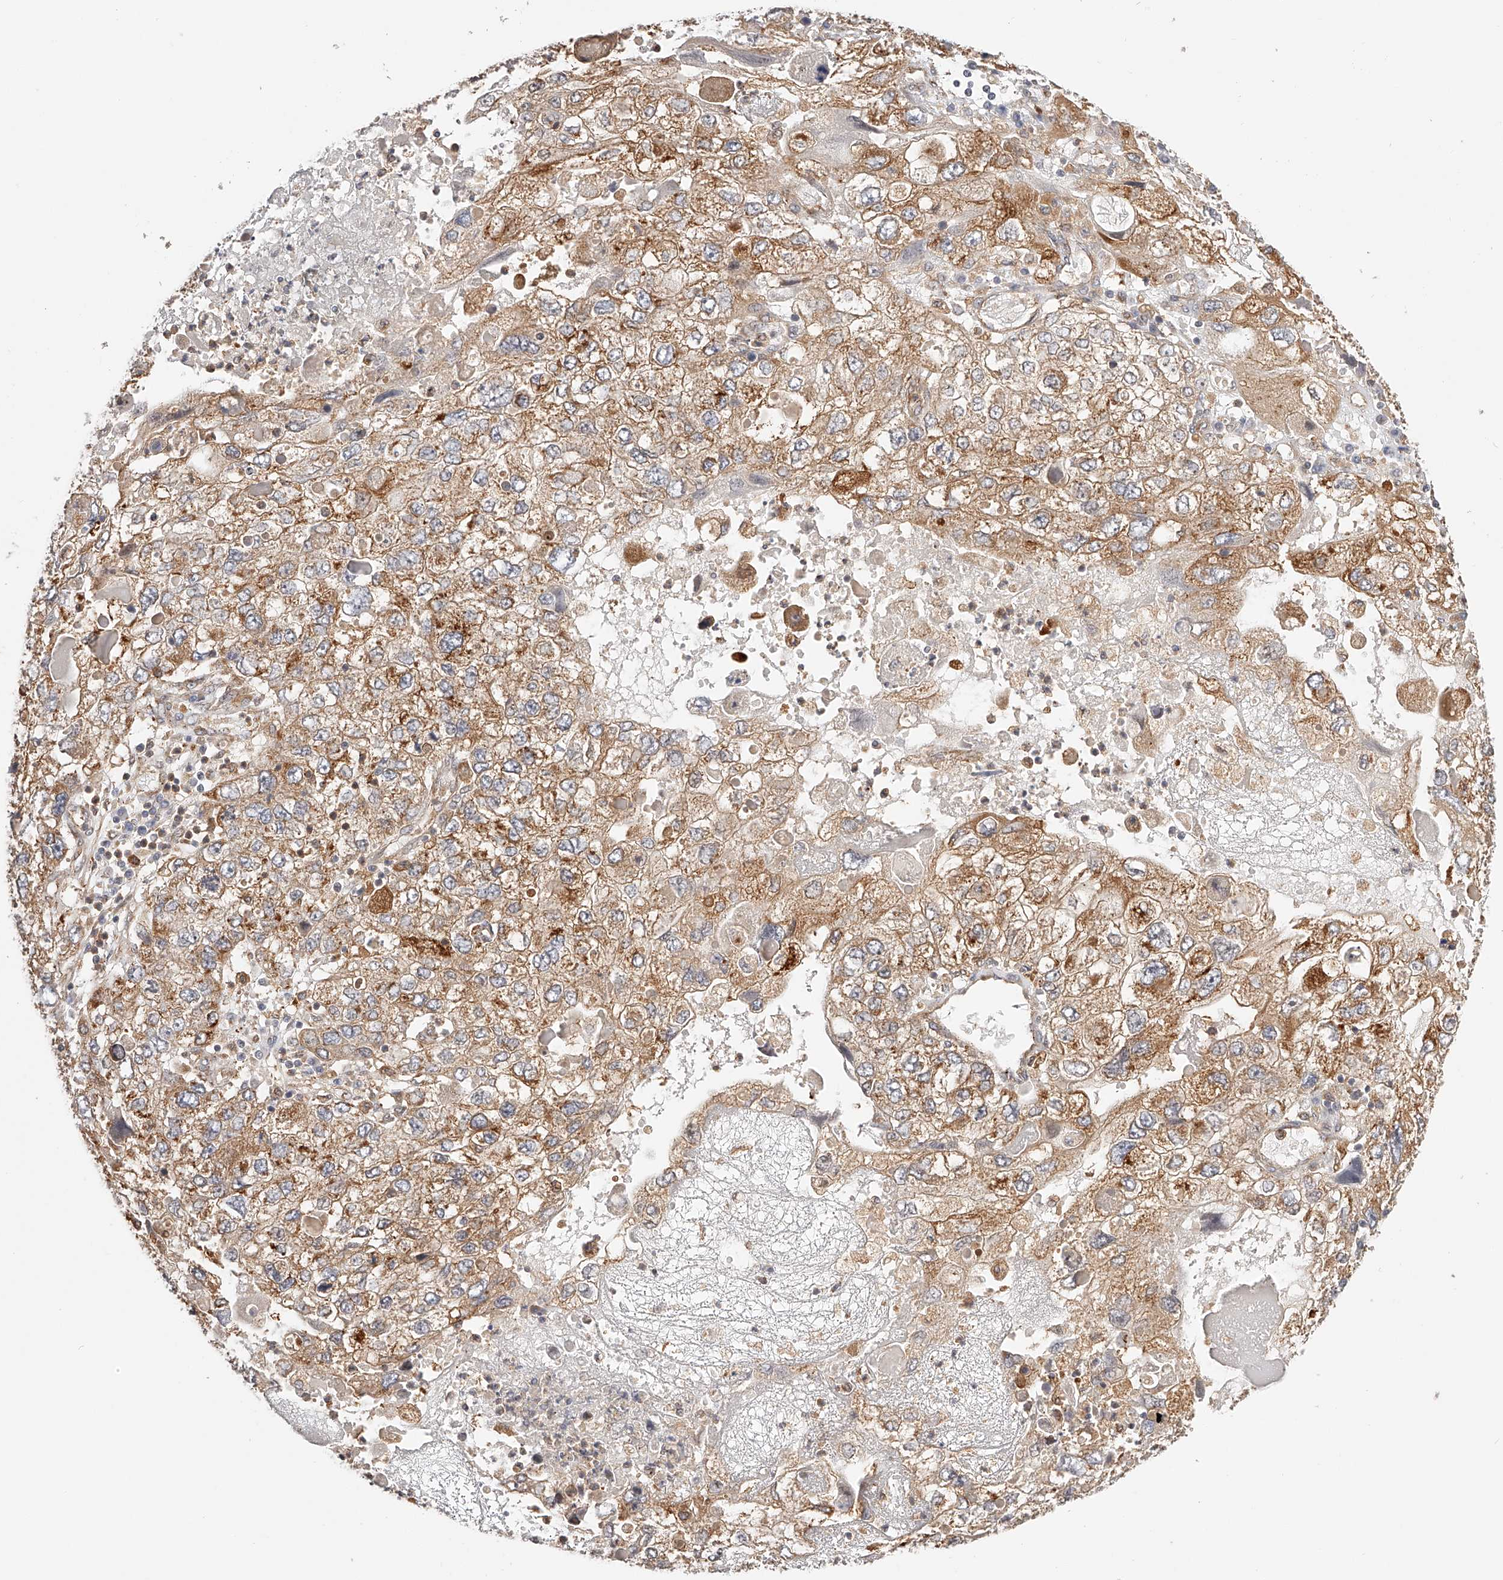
{"staining": {"intensity": "moderate", "quantity": ">75%", "location": "cytoplasmic/membranous"}, "tissue": "endometrial cancer", "cell_type": "Tumor cells", "image_type": "cancer", "snomed": [{"axis": "morphology", "description": "Adenocarcinoma, NOS"}, {"axis": "topography", "description": "Endometrium"}], "caption": "Brown immunohistochemical staining in endometrial adenocarcinoma demonstrates moderate cytoplasmic/membranous positivity in about >75% of tumor cells. (DAB (3,3'-diaminobenzidine) = brown stain, brightfield microscopy at high magnification).", "gene": "SYNC", "patient": {"sex": "female", "age": 49}}